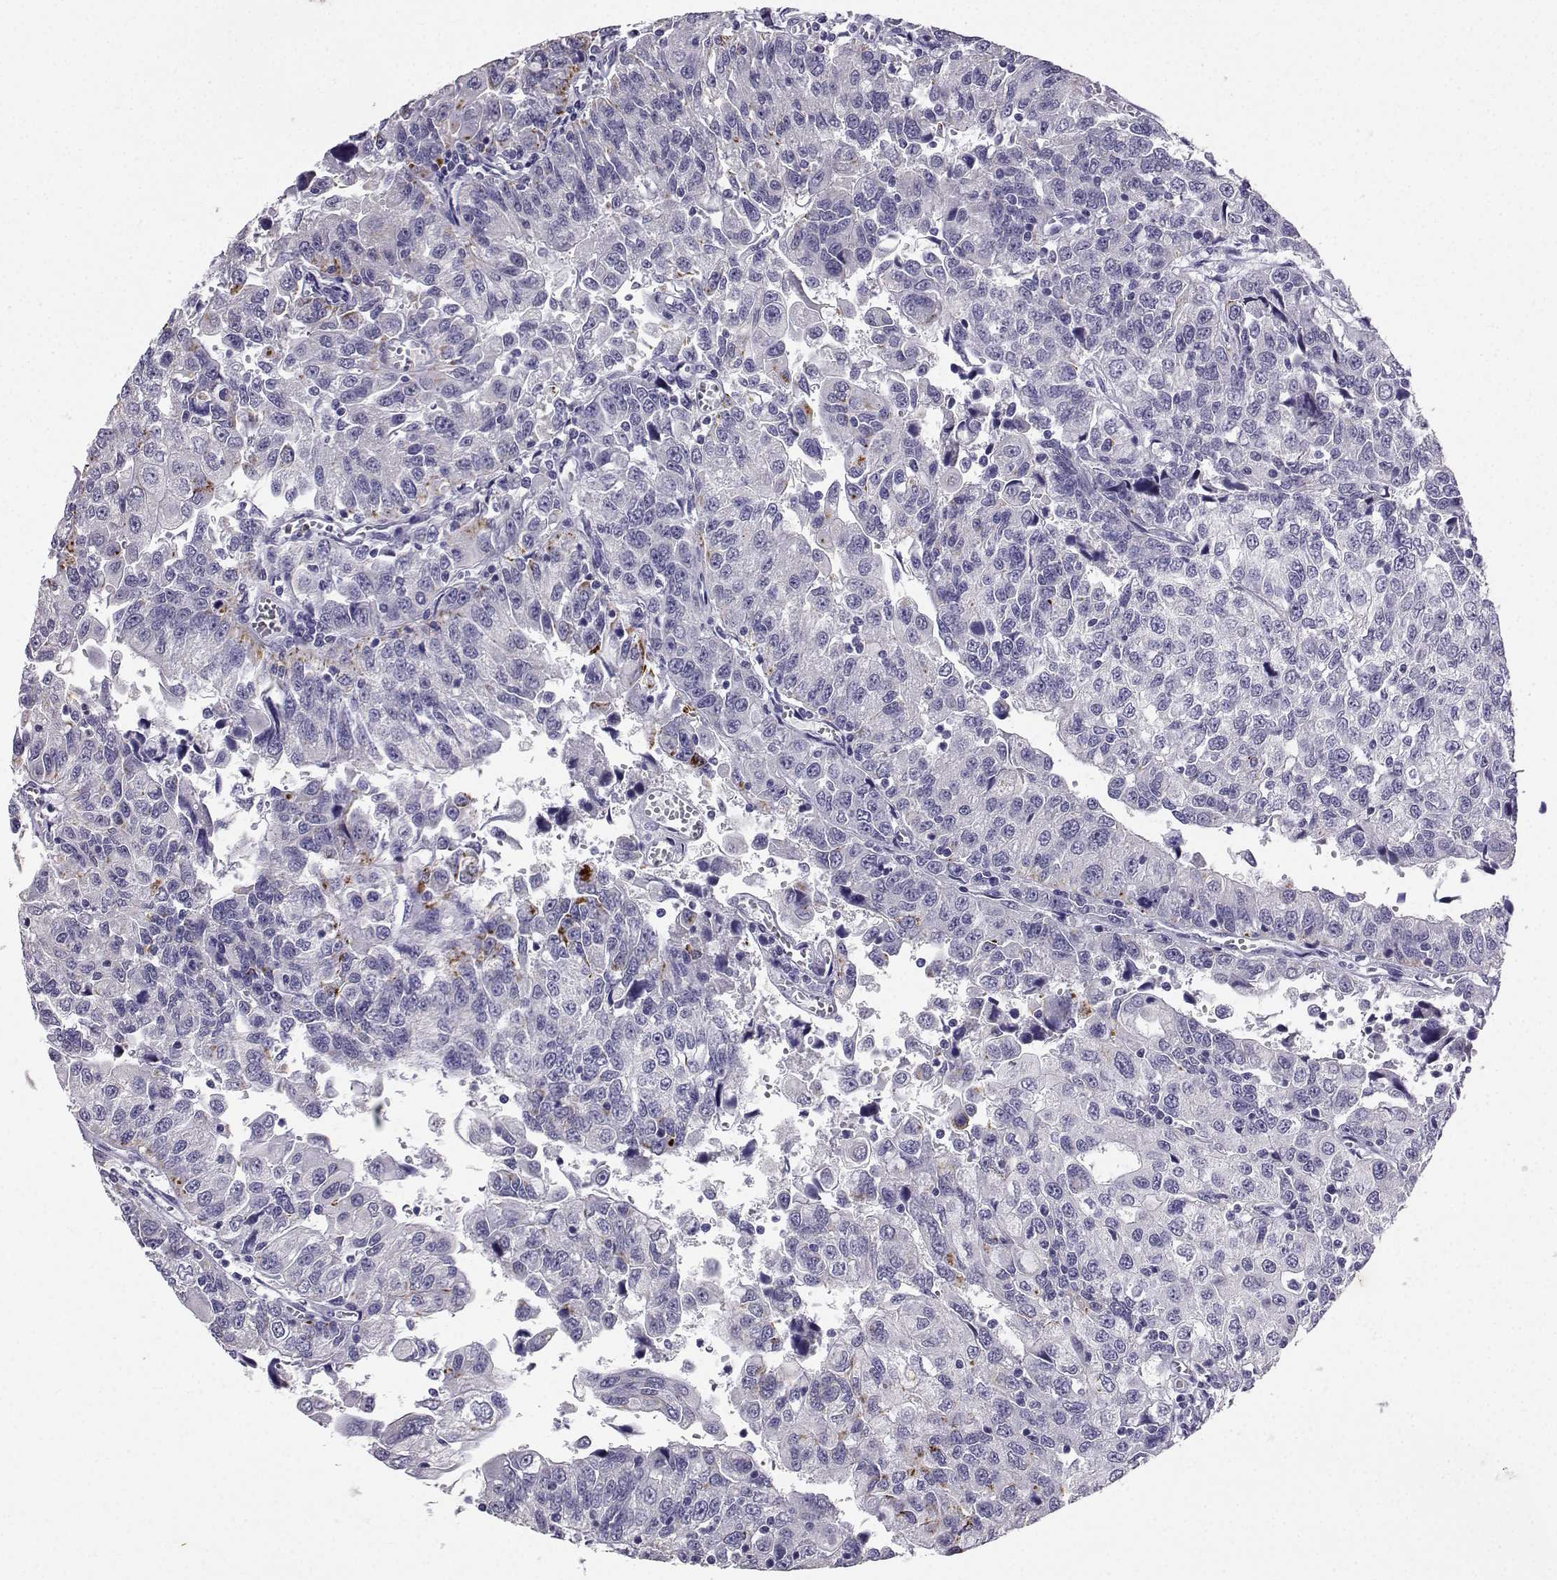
{"staining": {"intensity": "negative", "quantity": "none", "location": "none"}, "tissue": "urothelial cancer", "cell_type": "Tumor cells", "image_type": "cancer", "snomed": [{"axis": "morphology", "description": "Urothelial carcinoma, NOS"}, {"axis": "morphology", "description": "Urothelial carcinoma, High grade"}, {"axis": "topography", "description": "Urinary bladder"}], "caption": "Immunohistochemical staining of urothelial cancer demonstrates no significant expression in tumor cells.", "gene": "SPAG11B", "patient": {"sex": "female", "age": 73}}